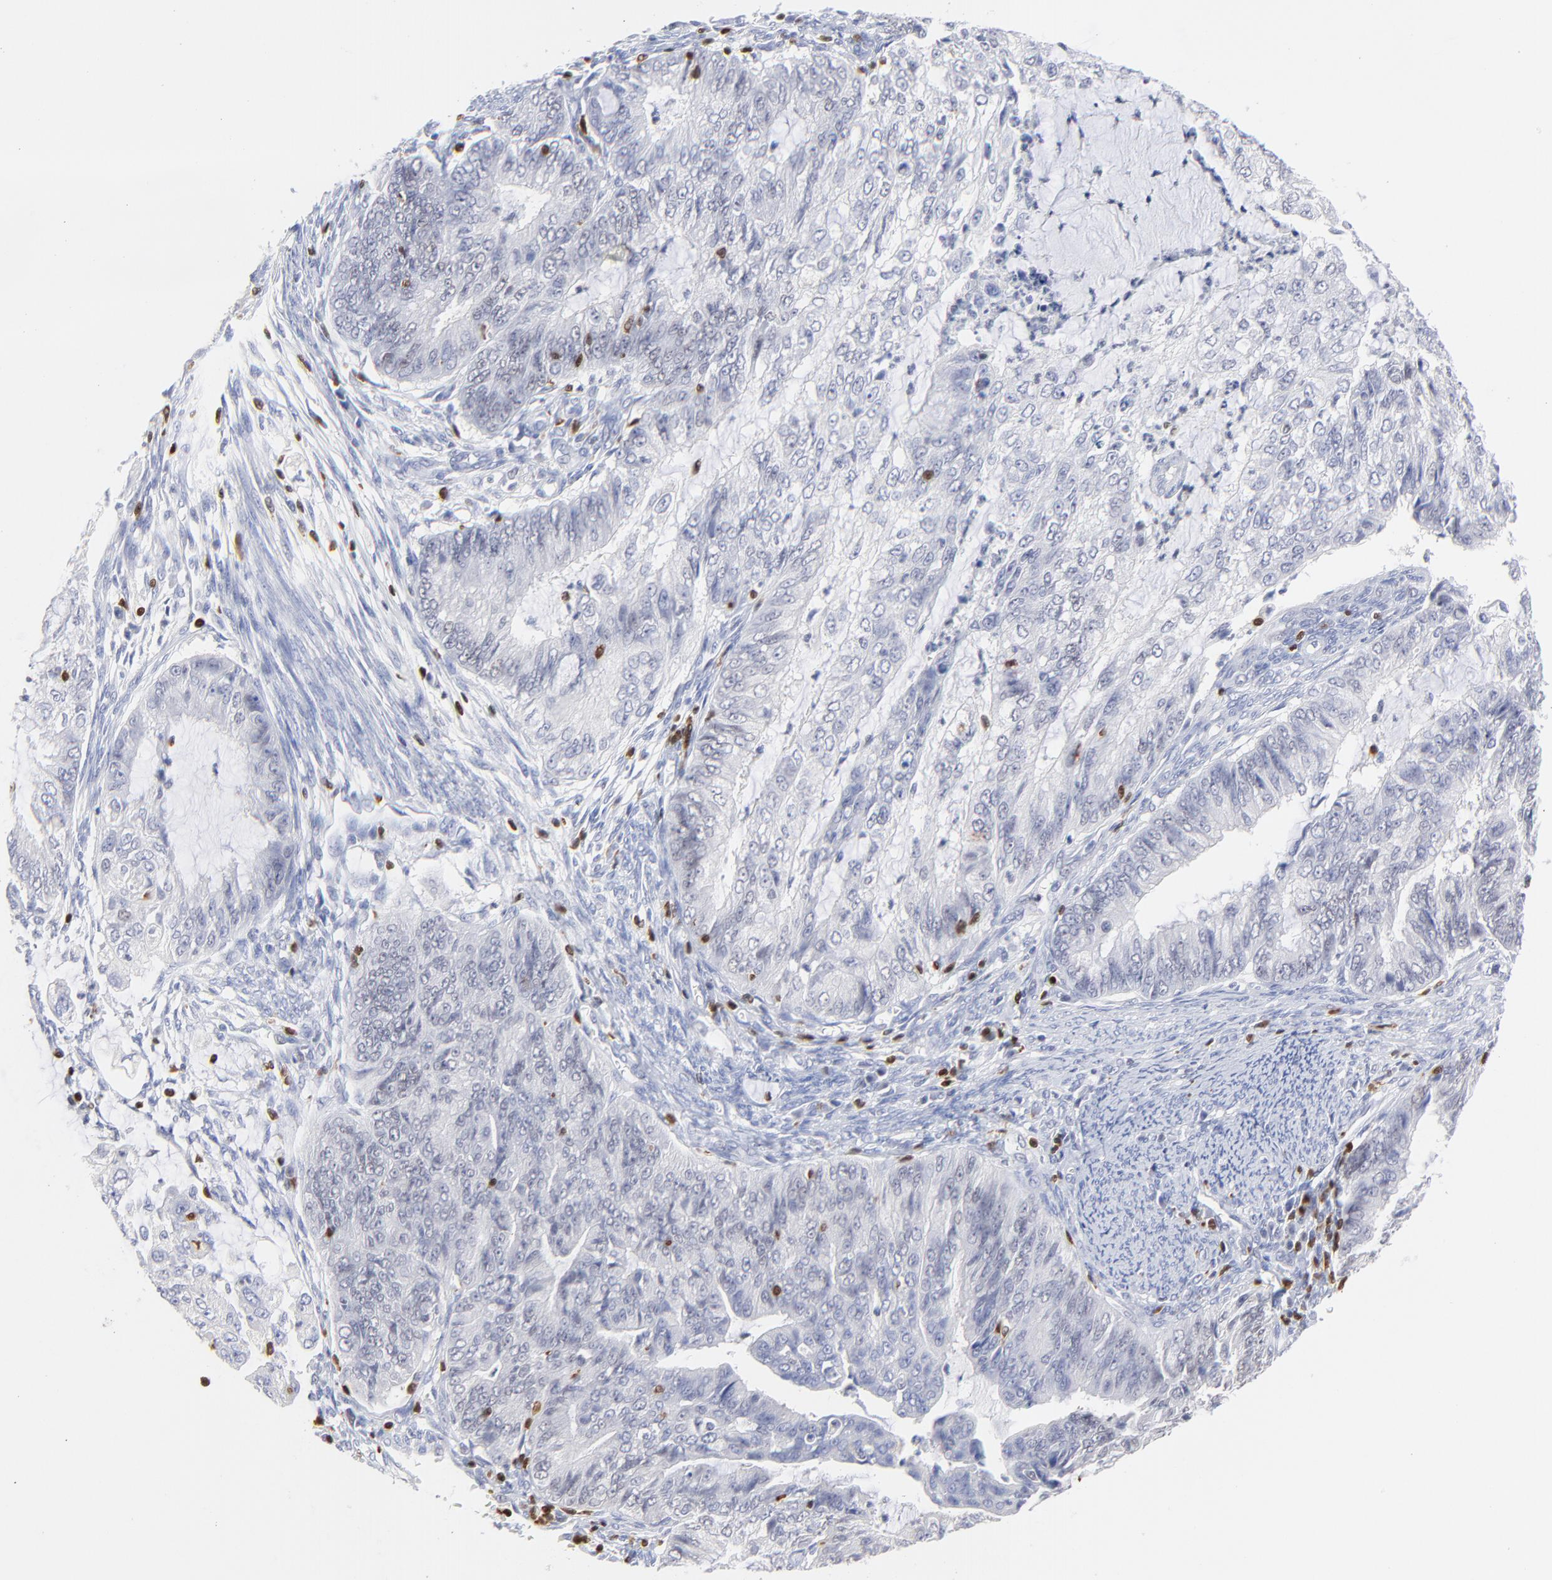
{"staining": {"intensity": "negative", "quantity": "none", "location": "none"}, "tissue": "endometrial cancer", "cell_type": "Tumor cells", "image_type": "cancer", "snomed": [{"axis": "morphology", "description": "Adenocarcinoma, NOS"}, {"axis": "topography", "description": "Endometrium"}], "caption": "Tumor cells are negative for brown protein staining in endometrial cancer (adenocarcinoma).", "gene": "ZAP70", "patient": {"sex": "female", "age": 75}}